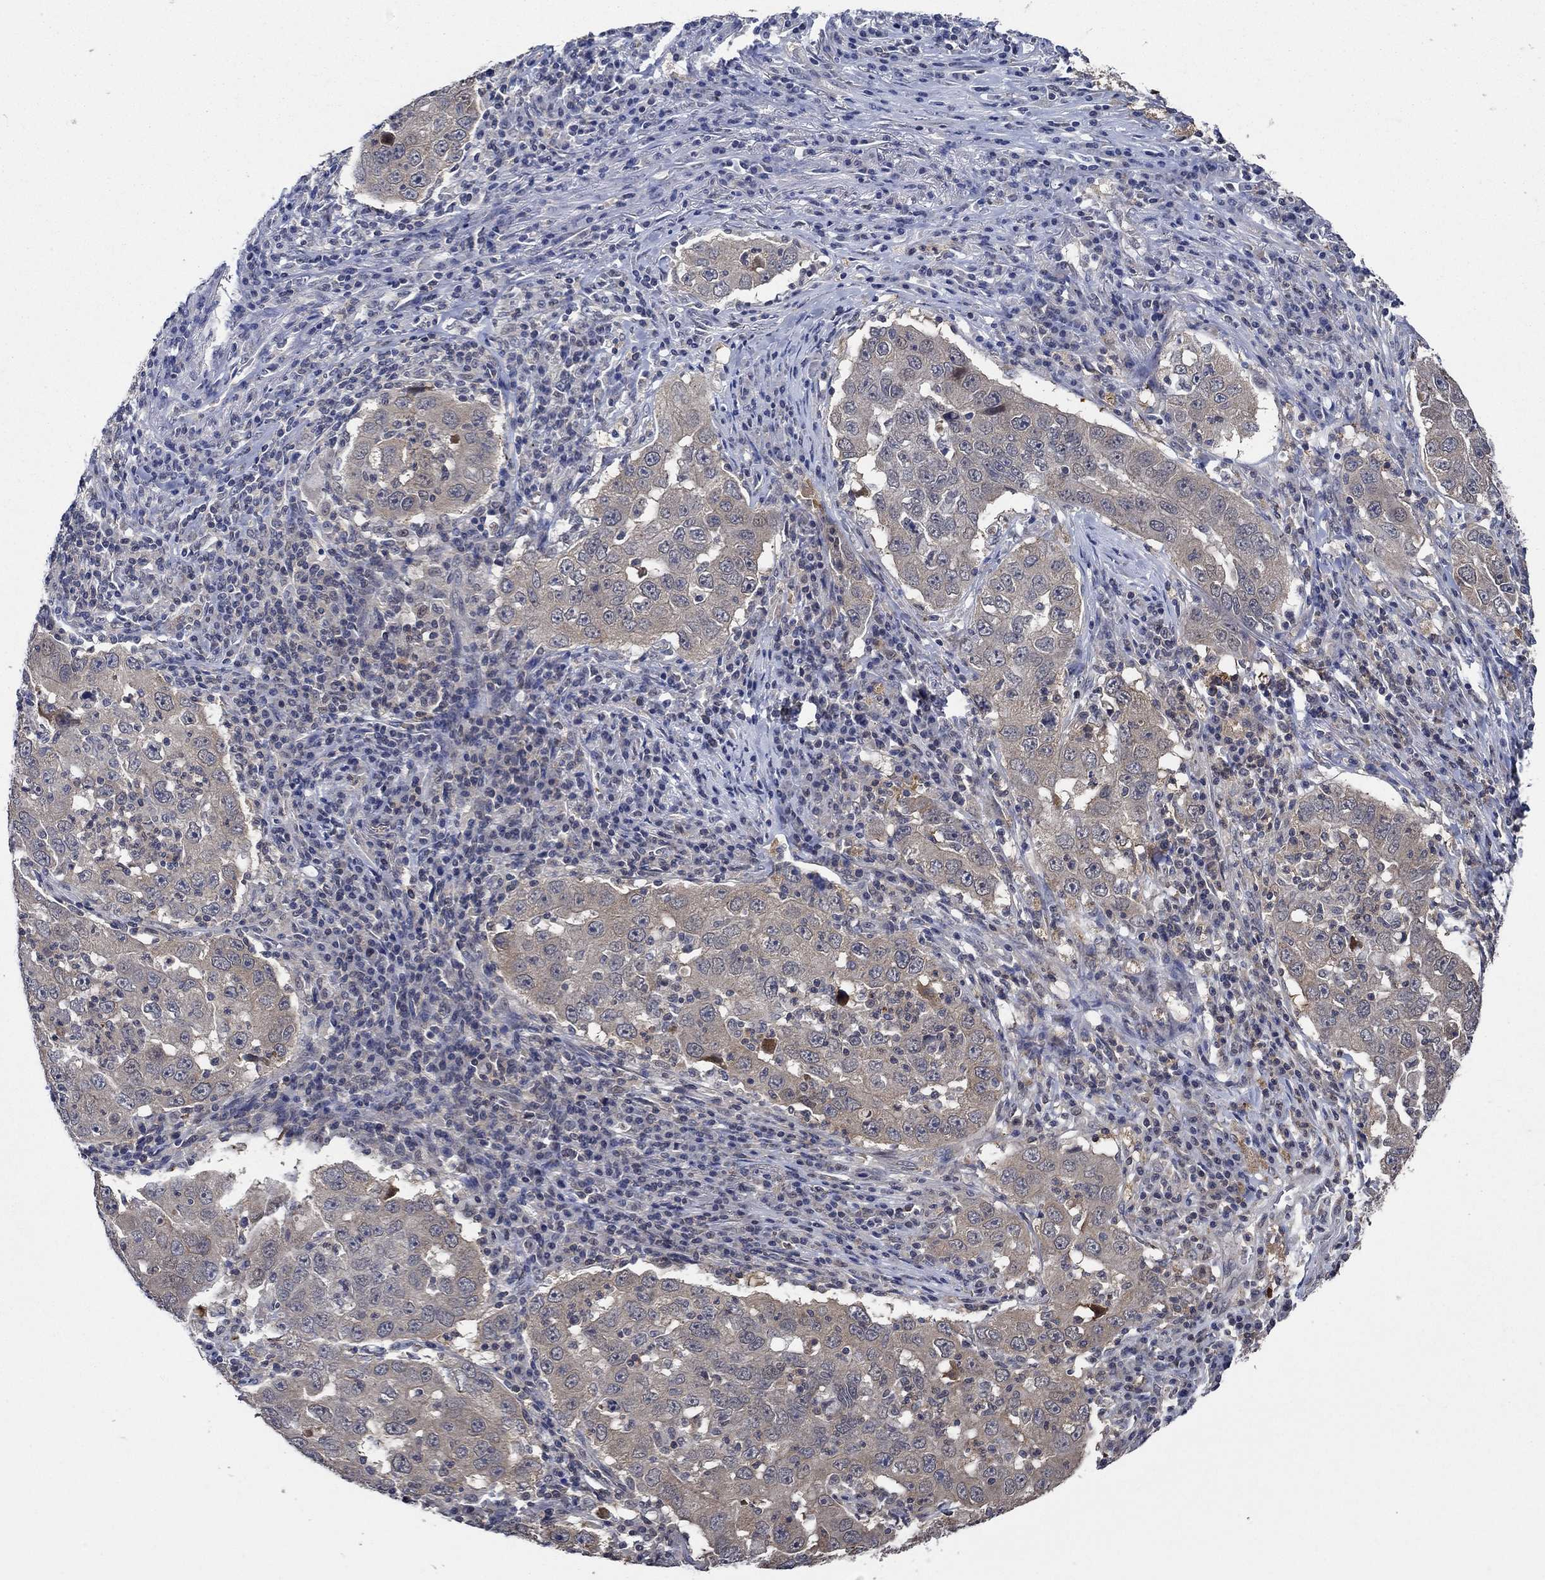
{"staining": {"intensity": "moderate", "quantity": "<25%", "location": "cytoplasmic/membranous"}, "tissue": "lung cancer", "cell_type": "Tumor cells", "image_type": "cancer", "snomed": [{"axis": "morphology", "description": "Adenocarcinoma, NOS"}, {"axis": "topography", "description": "Lung"}], "caption": "High-power microscopy captured an immunohistochemistry (IHC) photomicrograph of lung cancer, revealing moderate cytoplasmic/membranous expression in approximately <25% of tumor cells.", "gene": "DACT1", "patient": {"sex": "male", "age": 73}}